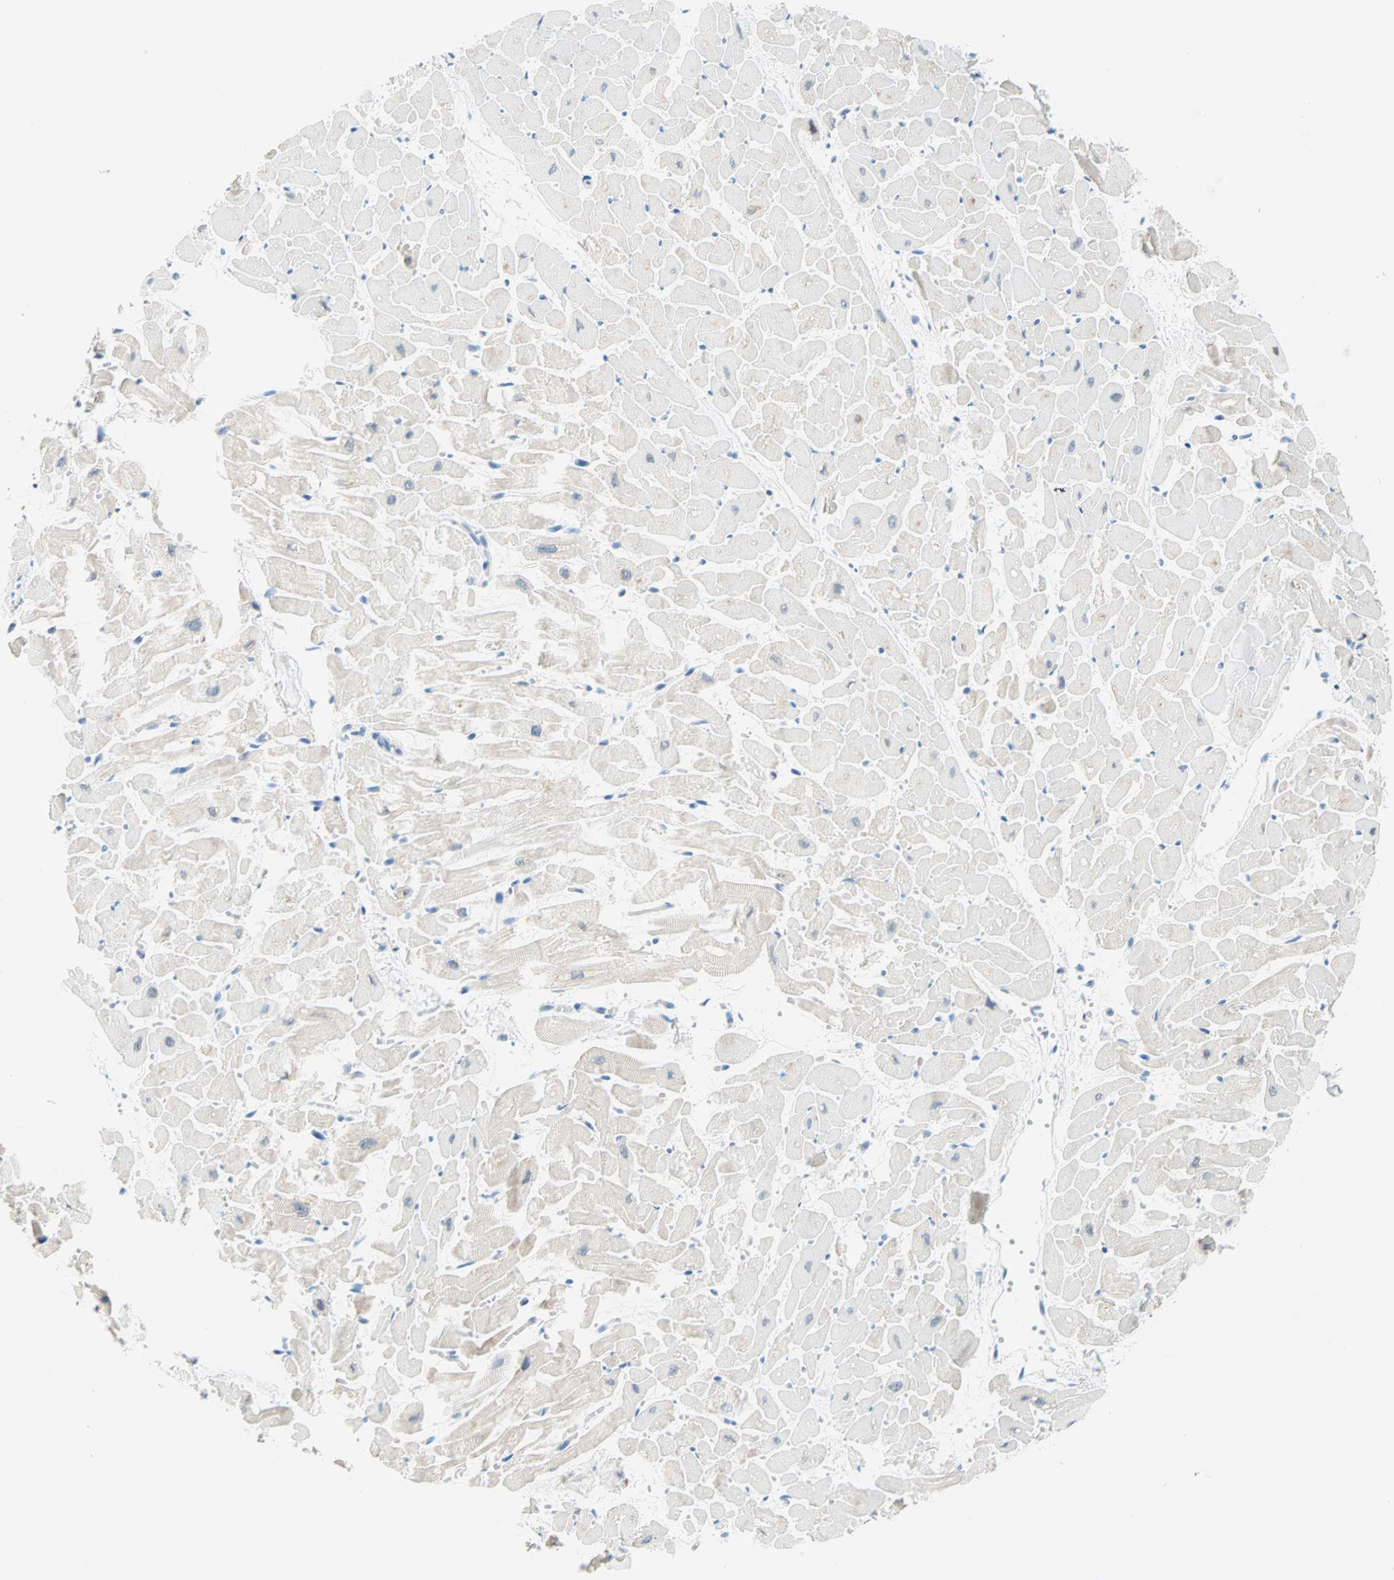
{"staining": {"intensity": "negative", "quantity": "none", "location": "none"}, "tissue": "heart muscle", "cell_type": "Cardiomyocytes", "image_type": "normal", "snomed": [{"axis": "morphology", "description": "Normal tissue, NOS"}, {"axis": "topography", "description": "Heart"}], "caption": "Cardiomyocytes show no significant expression in normal heart muscle. (Brightfield microscopy of DAB immunohistochemistry (IHC) at high magnification).", "gene": "TMEM163", "patient": {"sex": "female", "age": 19}}